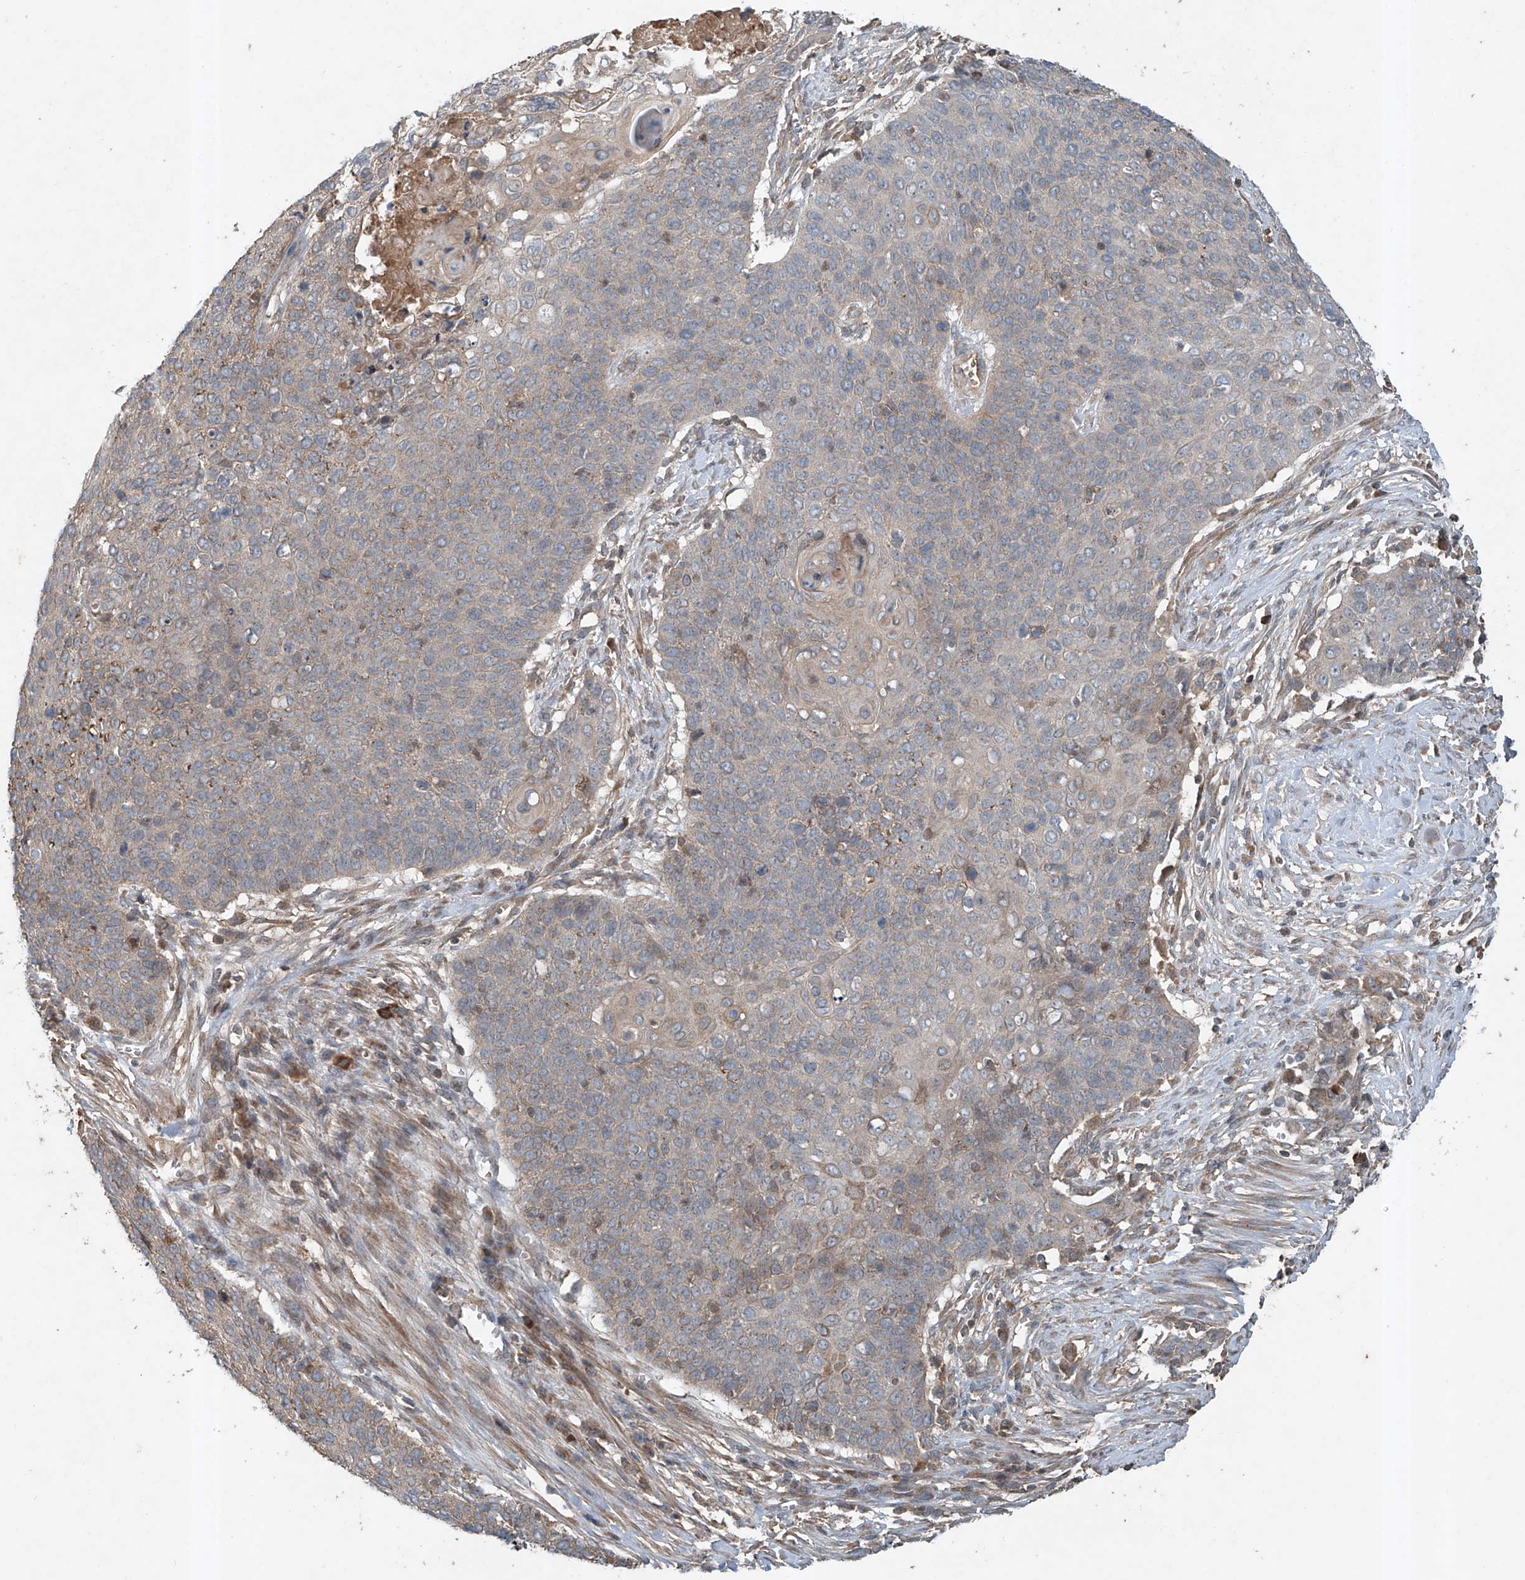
{"staining": {"intensity": "weak", "quantity": "<25%", "location": "cytoplasmic/membranous"}, "tissue": "cervical cancer", "cell_type": "Tumor cells", "image_type": "cancer", "snomed": [{"axis": "morphology", "description": "Squamous cell carcinoma, NOS"}, {"axis": "topography", "description": "Cervix"}], "caption": "Photomicrograph shows no protein staining in tumor cells of squamous cell carcinoma (cervical) tissue.", "gene": "ADAM23", "patient": {"sex": "female", "age": 39}}